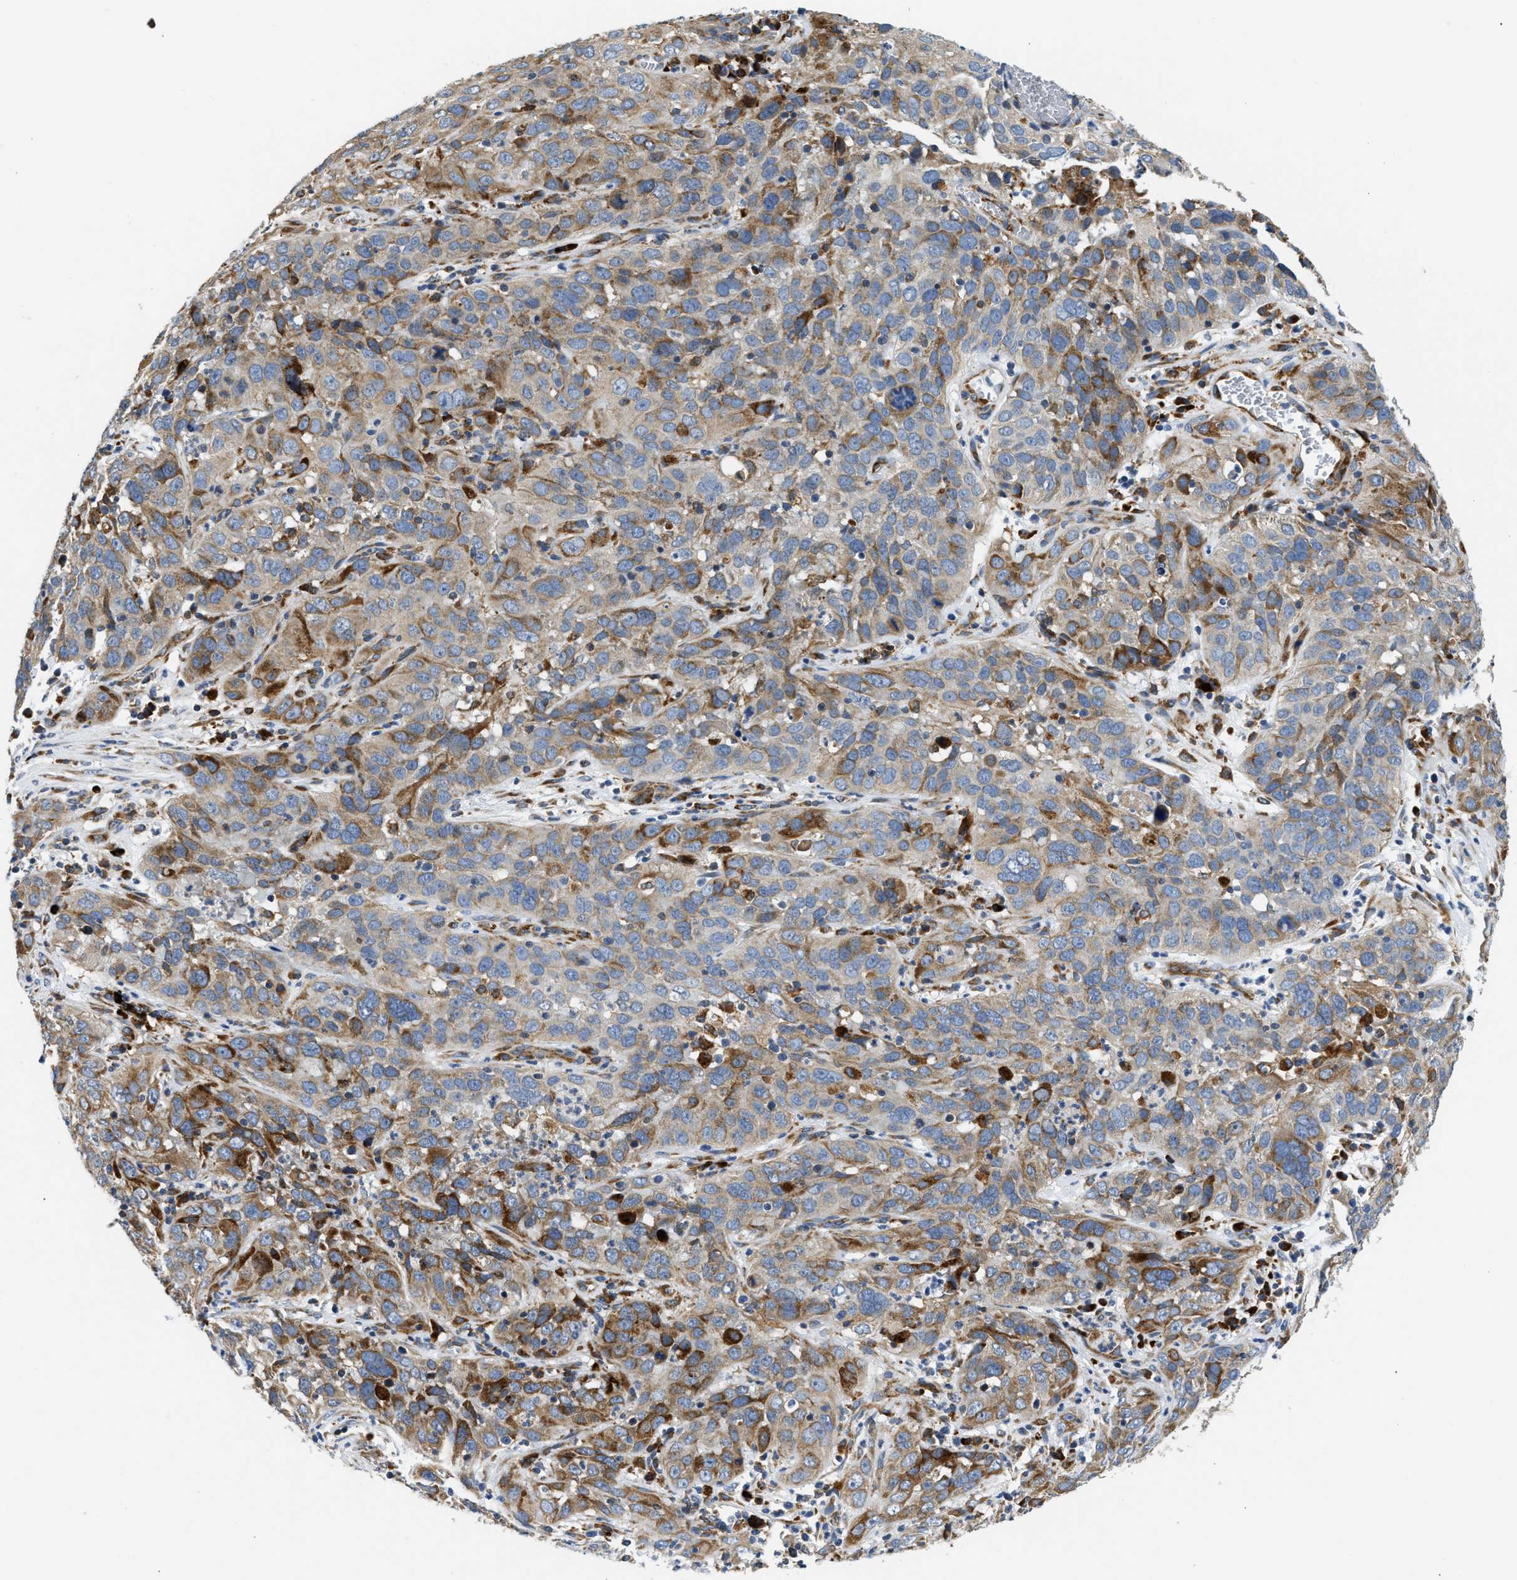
{"staining": {"intensity": "moderate", "quantity": ">75%", "location": "cytoplasmic/membranous"}, "tissue": "cervical cancer", "cell_type": "Tumor cells", "image_type": "cancer", "snomed": [{"axis": "morphology", "description": "Squamous cell carcinoma, NOS"}, {"axis": "topography", "description": "Cervix"}], "caption": "Immunohistochemistry micrograph of cervical squamous cell carcinoma stained for a protein (brown), which displays medium levels of moderate cytoplasmic/membranous expression in approximately >75% of tumor cells.", "gene": "AMZ1", "patient": {"sex": "female", "age": 32}}